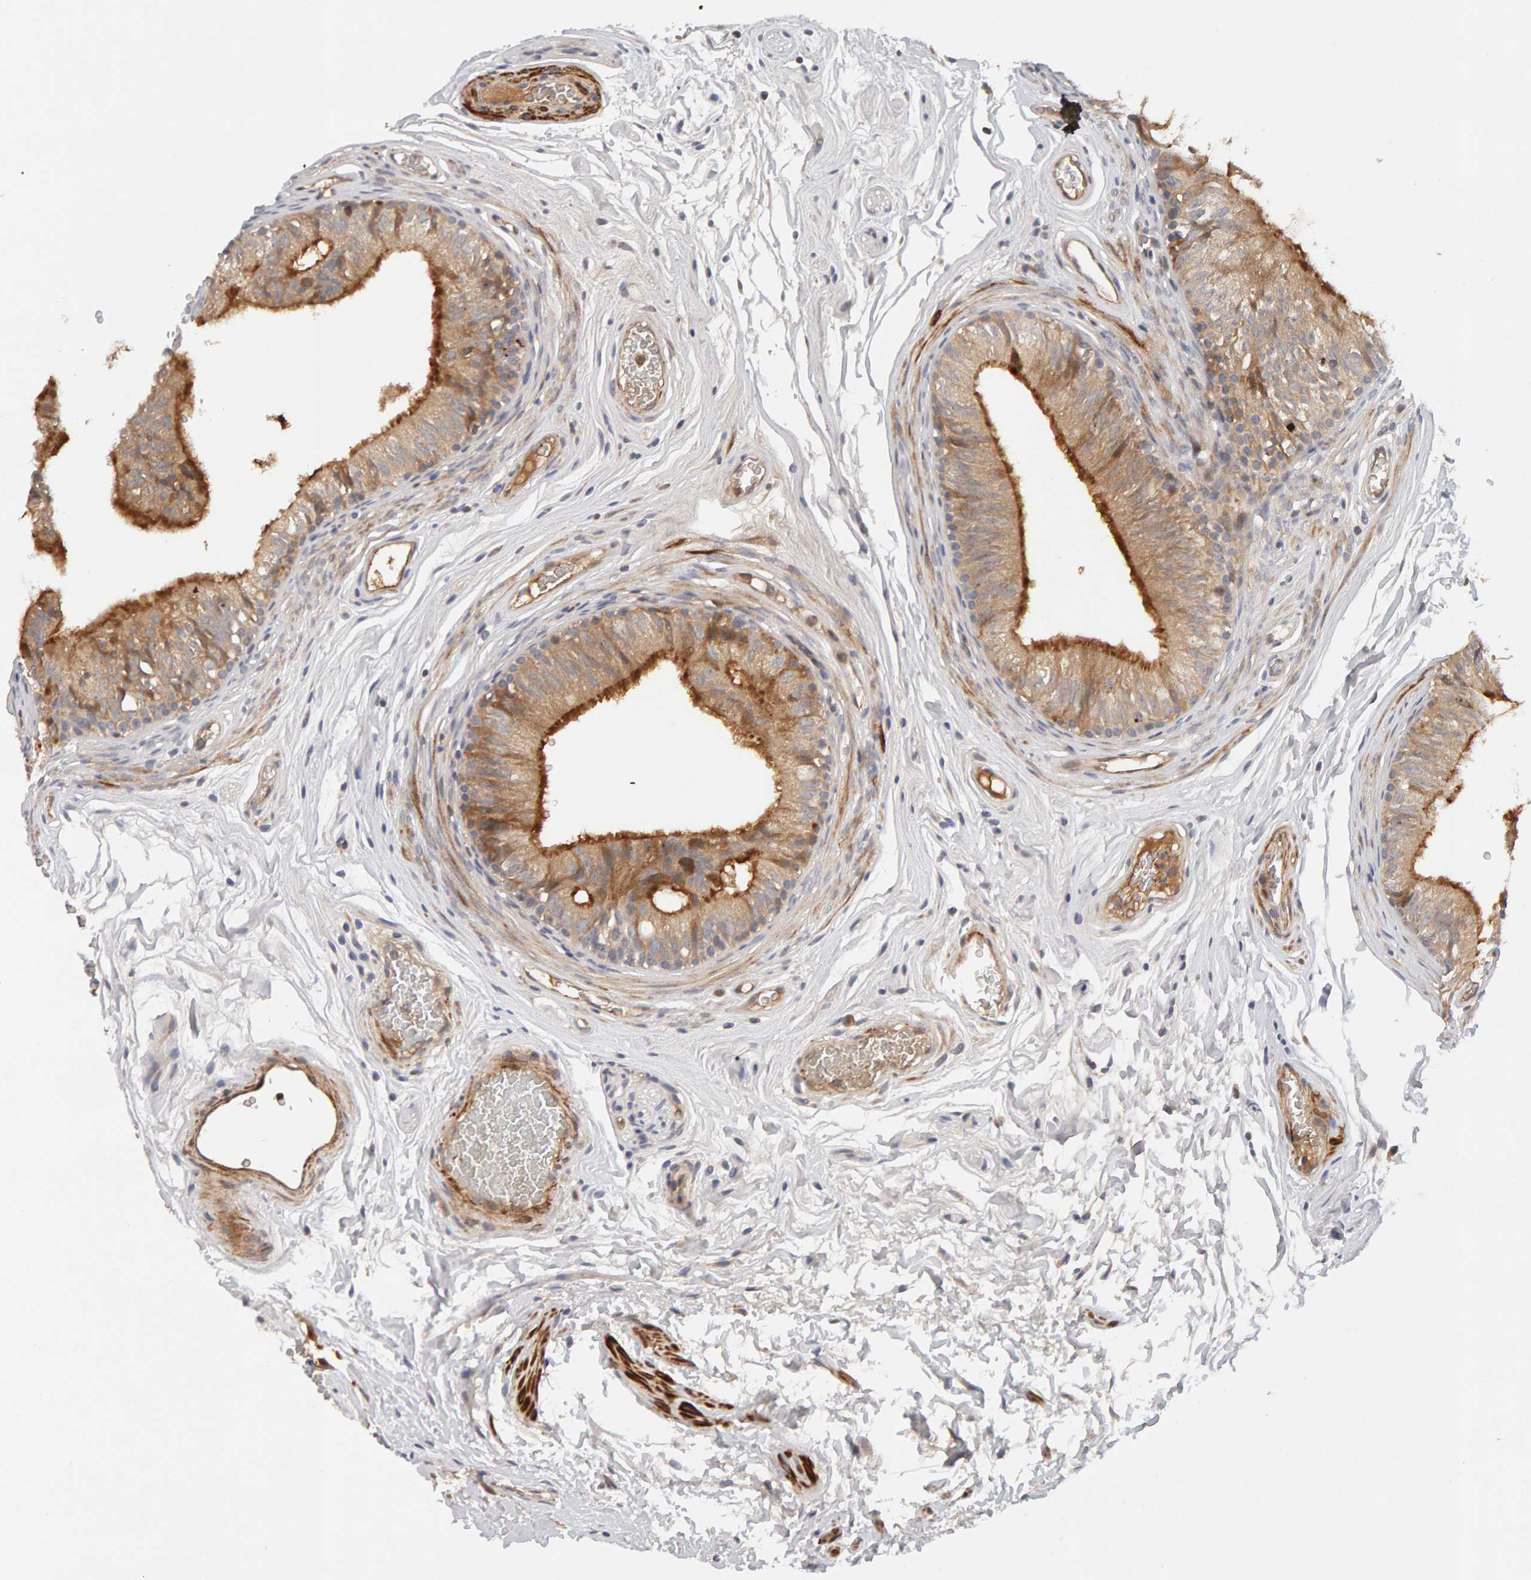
{"staining": {"intensity": "moderate", "quantity": ">75%", "location": "cytoplasmic/membranous"}, "tissue": "epididymis", "cell_type": "Glandular cells", "image_type": "normal", "snomed": [{"axis": "morphology", "description": "Normal tissue, NOS"}, {"axis": "topography", "description": "Epididymis"}], "caption": "Immunohistochemical staining of normal epididymis reveals moderate cytoplasmic/membranous protein expression in approximately >75% of glandular cells.", "gene": "NUDCD1", "patient": {"sex": "male", "age": 36}}